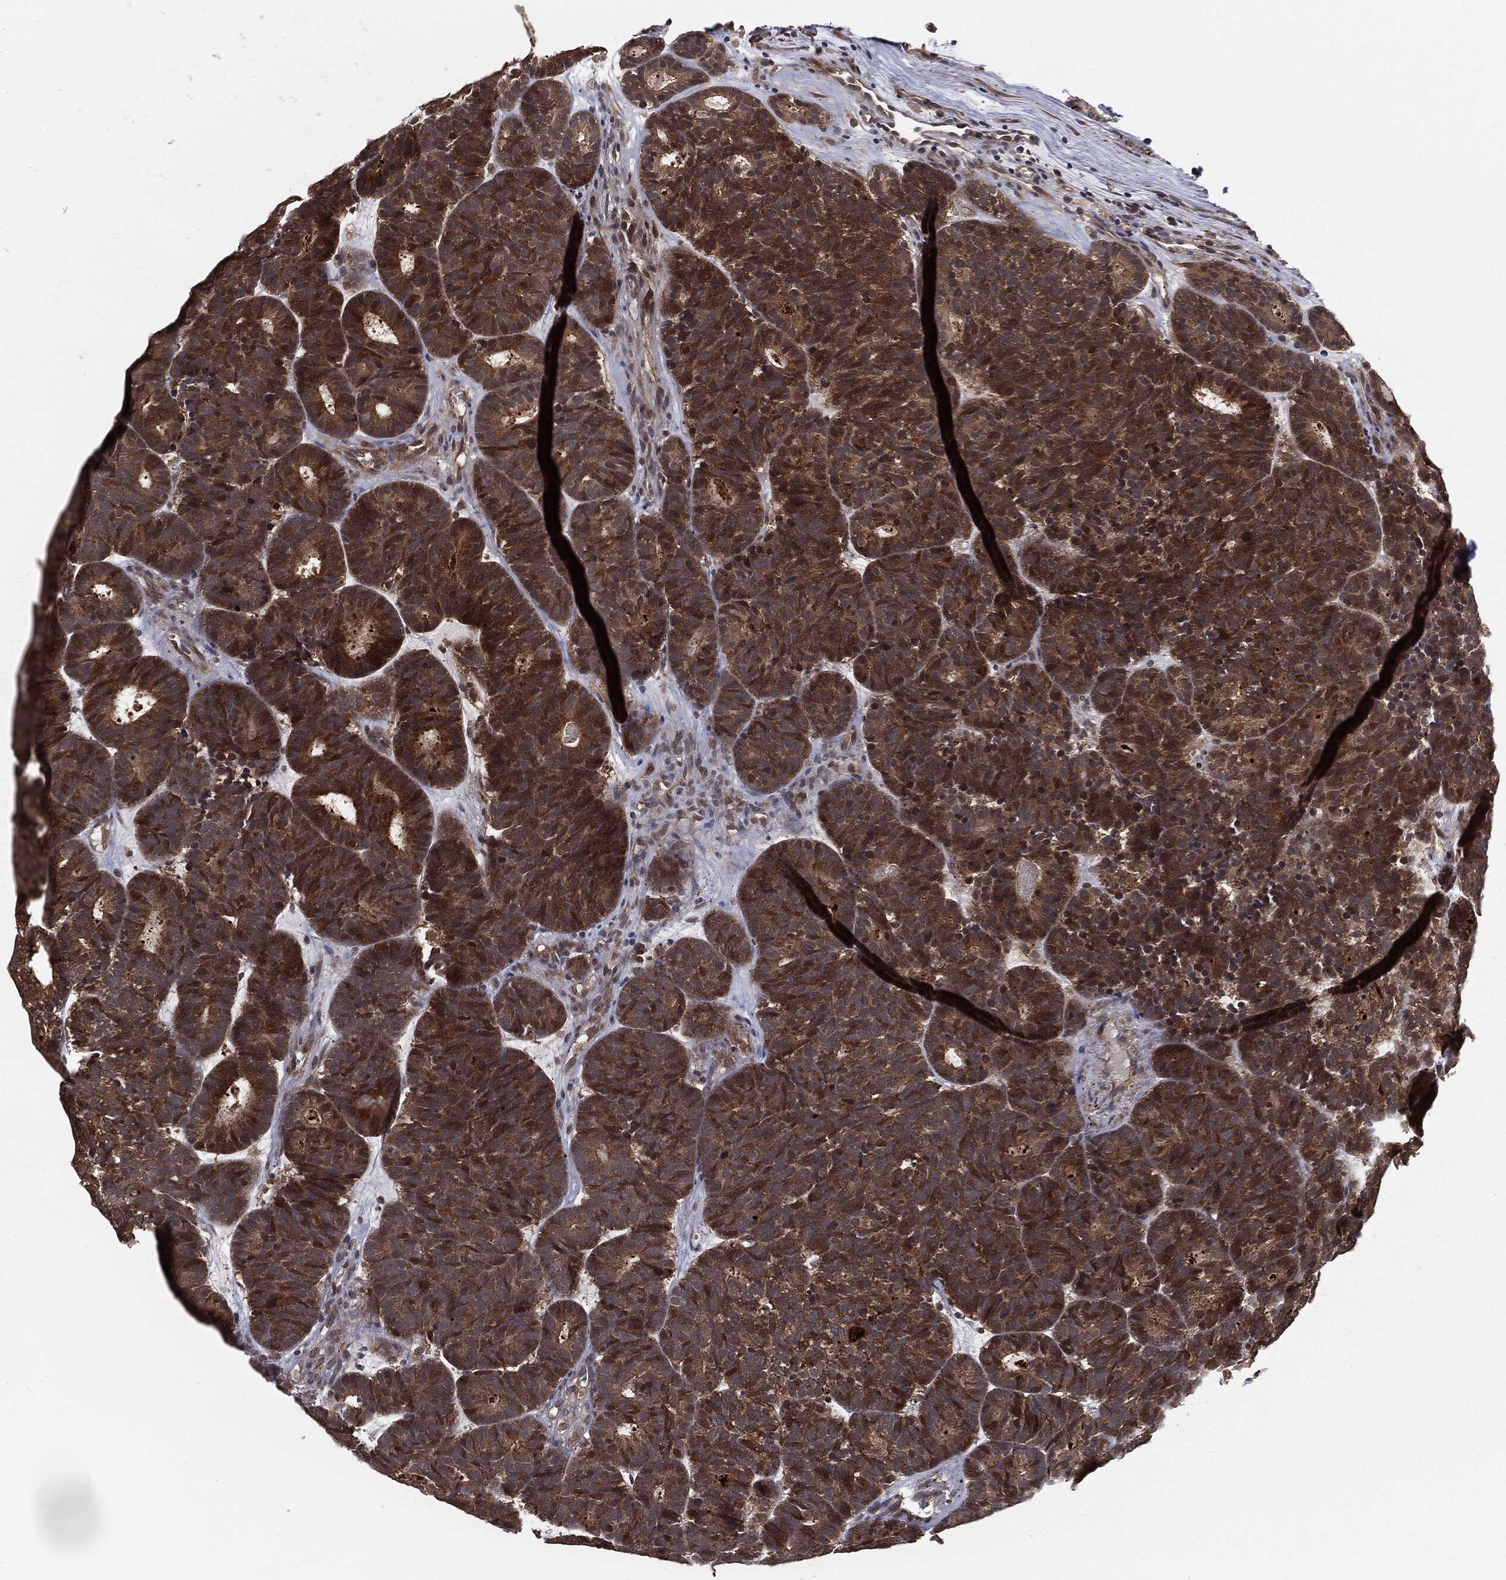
{"staining": {"intensity": "moderate", "quantity": ">75%", "location": "cytoplasmic/membranous,nuclear"}, "tissue": "head and neck cancer", "cell_type": "Tumor cells", "image_type": "cancer", "snomed": [{"axis": "morphology", "description": "Adenocarcinoma, NOS"}, {"axis": "topography", "description": "Head-Neck"}], "caption": "Tumor cells show medium levels of moderate cytoplasmic/membranous and nuclear expression in about >75% of cells in head and neck adenocarcinoma. (Stains: DAB (3,3'-diaminobenzidine) in brown, nuclei in blue, Microscopy: brightfield microscopy at high magnification).", "gene": "FBXO7", "patient": {"sex": "female", "age": 81}}